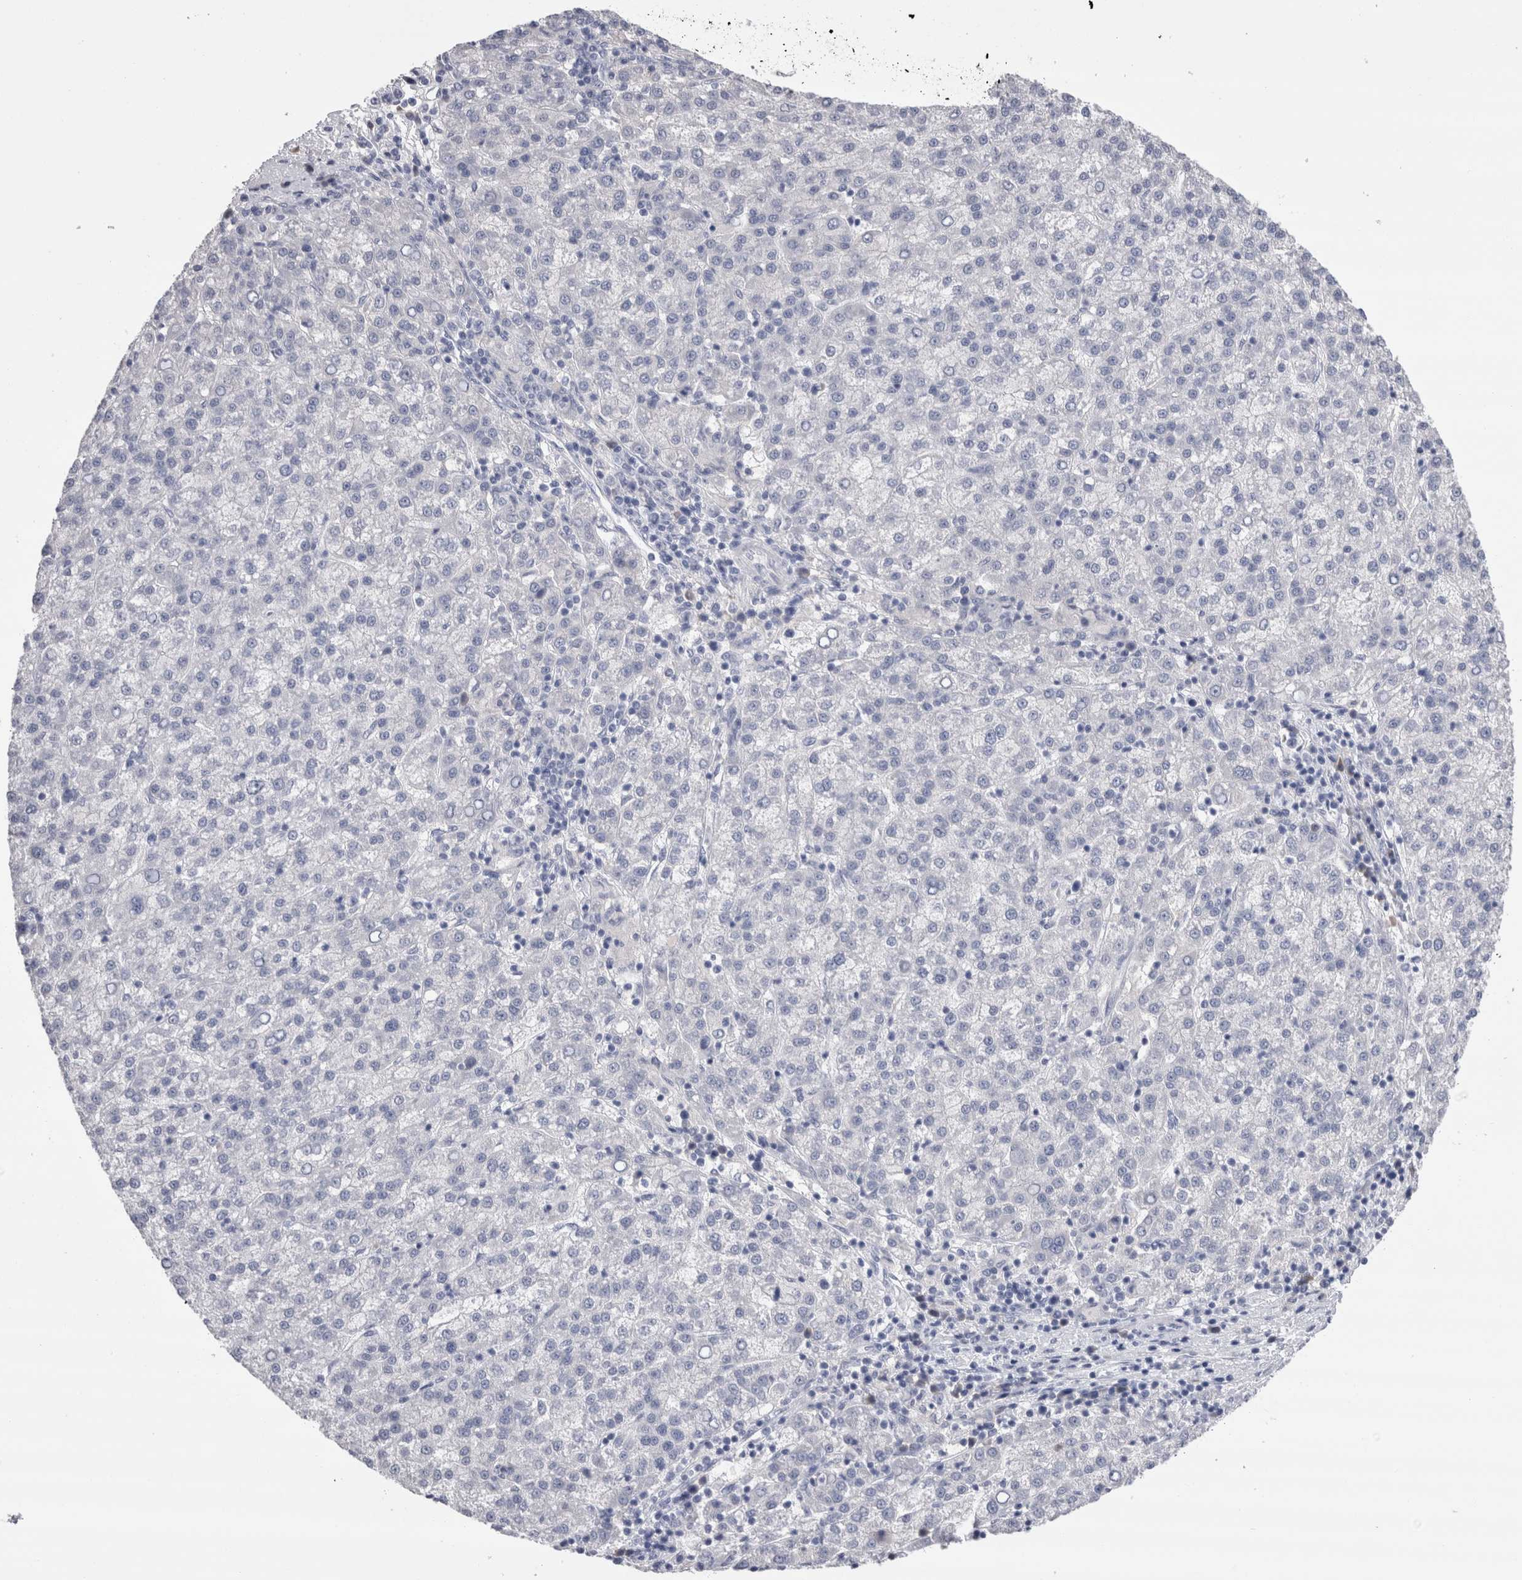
{"staining": {"intensity": "negative", "quantity": "none", "location": "none"}, "tissue": "liver cancer", "cell_type": "Tumor cells", "image_type": "cancer", "snomed": [{"axis": "morphology", "description": "Carcinoma, Hepatocellular, NOS"}, {"axis": "topography", "description": "Liver"}], "caption": "Immunohistochemistry histopathology image of human liver hepatocellular carcinoma stained for a protein (brown), which shows no expression in tumor cells.", "gene": "REG1A", "patient": {"sex": "female", "age": 58}}